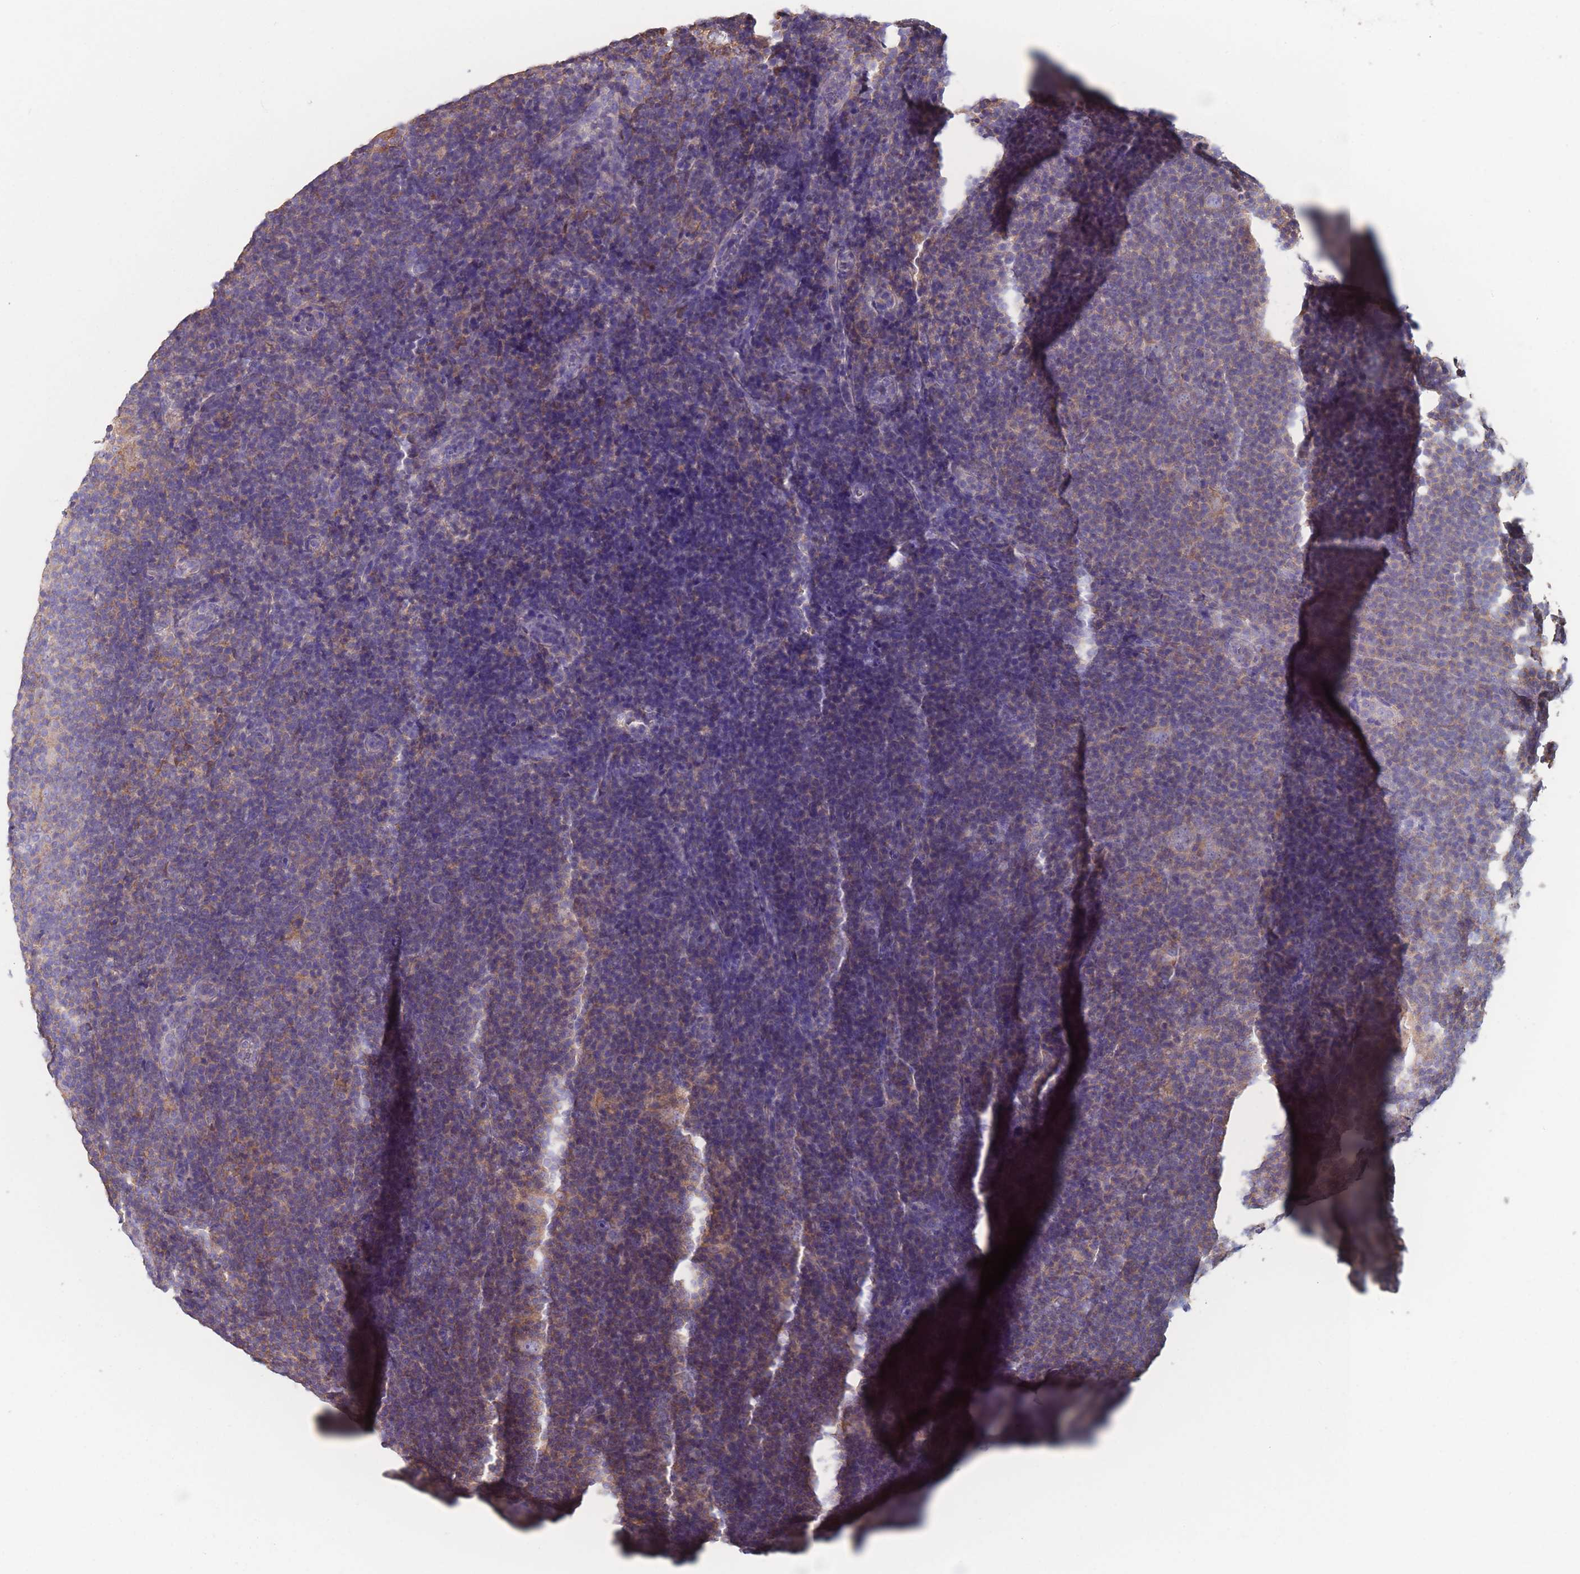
{"staining": {"intensity": "weak", "quantity": "<25%", "location": "cytoplasmic/membranous"}, "tissue": "lymphoma", "cell_type": "Tumor cells", "image_type": "cancer", "snomed": [{"axis": "morphology", "description": "Hodgkin's disease, NOS"}, {"axis": "topography", "description": "Lymph node"}], "caption": "This is a image of IHC staining of Hodgkin's disease, which shows no expression in tumor cells.", "gene": "ADH1A", "patient": {"sex": "female", "age": 57}}